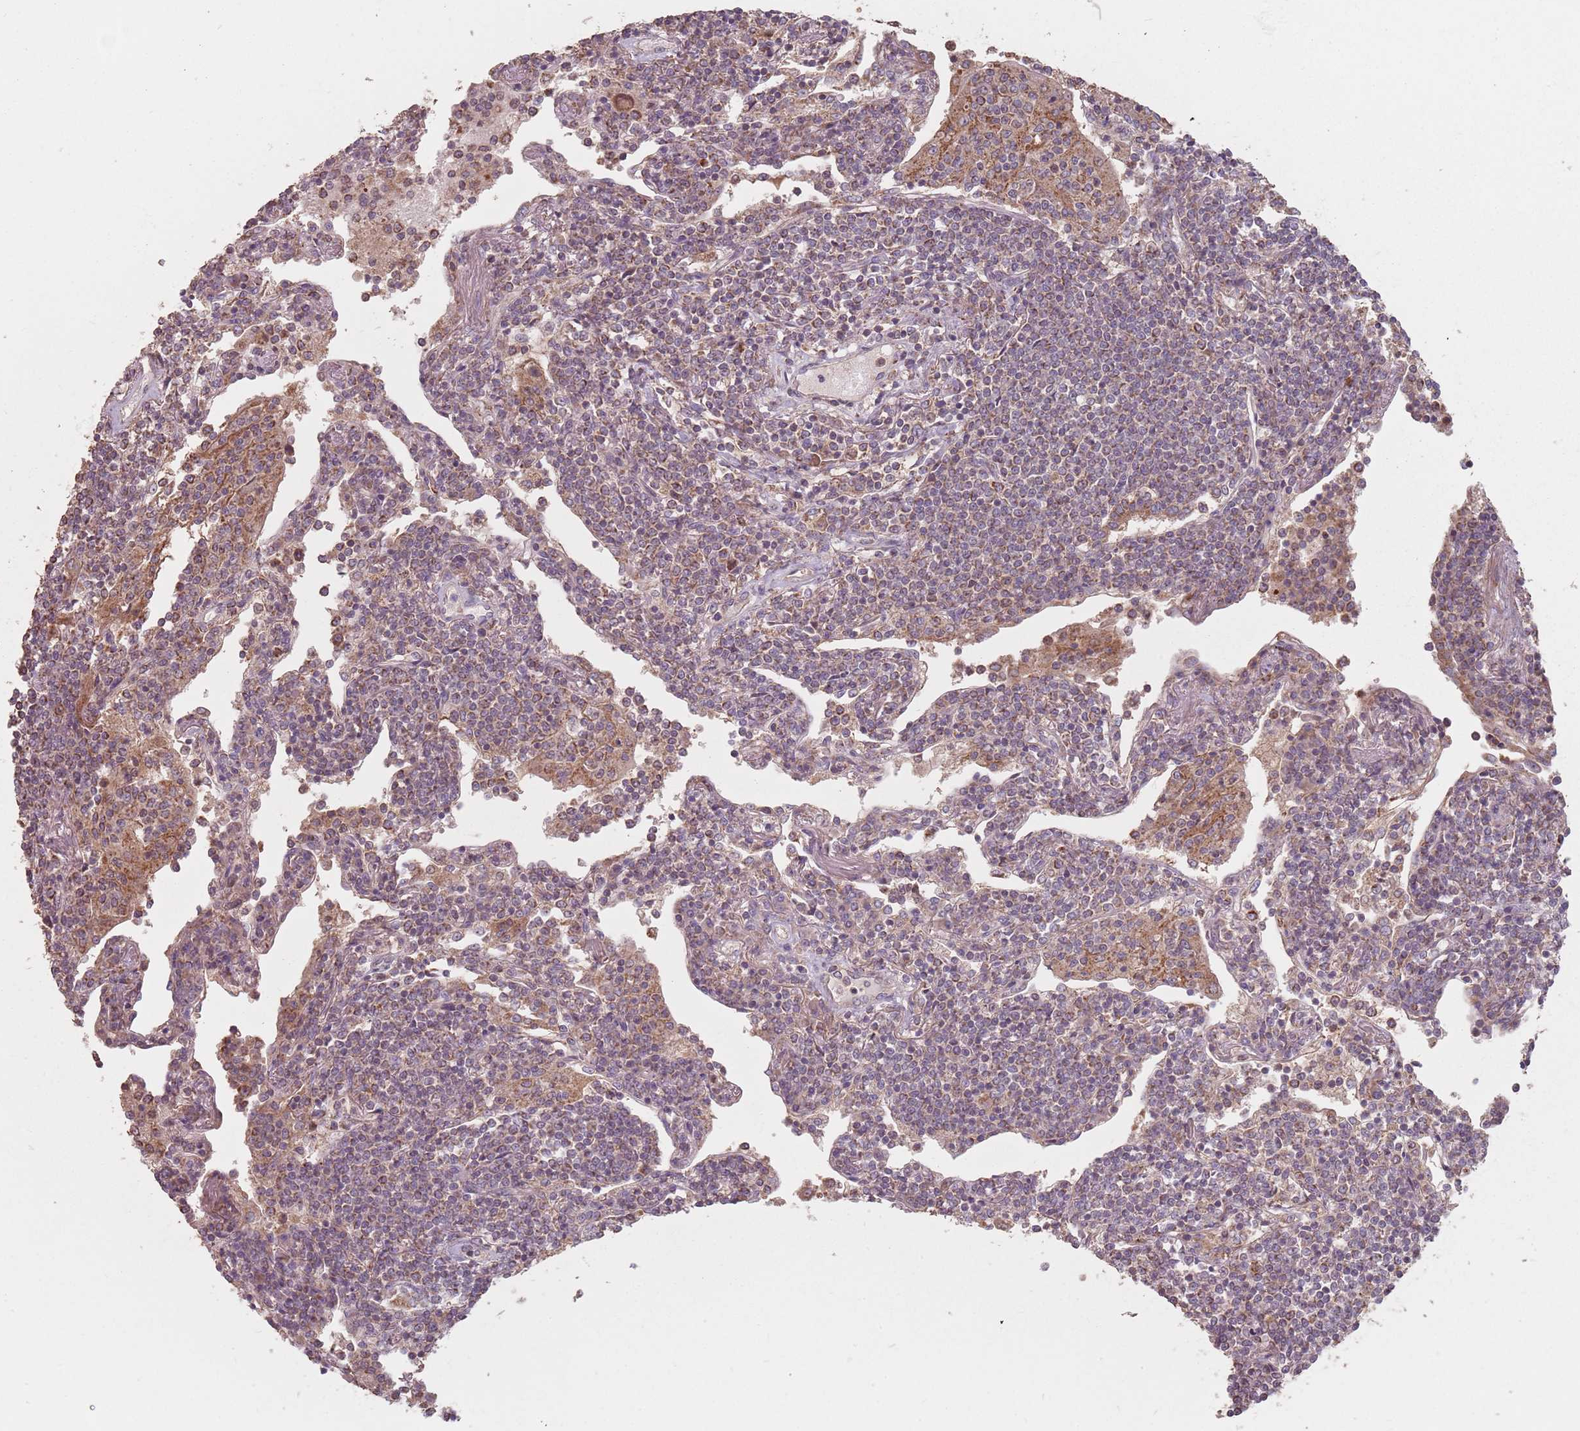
{"staining": {"intensity": "weak", "quantity": ">75%", "location": "cytoplasmic/membranous"}, "tissue": "lymphoma", "cell_type": "Tumor cells", "image_type": "cancer", "snomed": [{"axis": "morphology", "description": "Malignant lymphoma, non-Hodgkin's type, Low grade"}, {"axis": "topography", "description": "Lung"}], "caption": "Lymphoma stained with DAB immunohistochemistry (IHC) shows low levels of weak cytoplasmic/membranous positivity in approximately >75% of tumor cells.", "gene": "VPS52", "patient": {"sex": "female", "age": 71}}